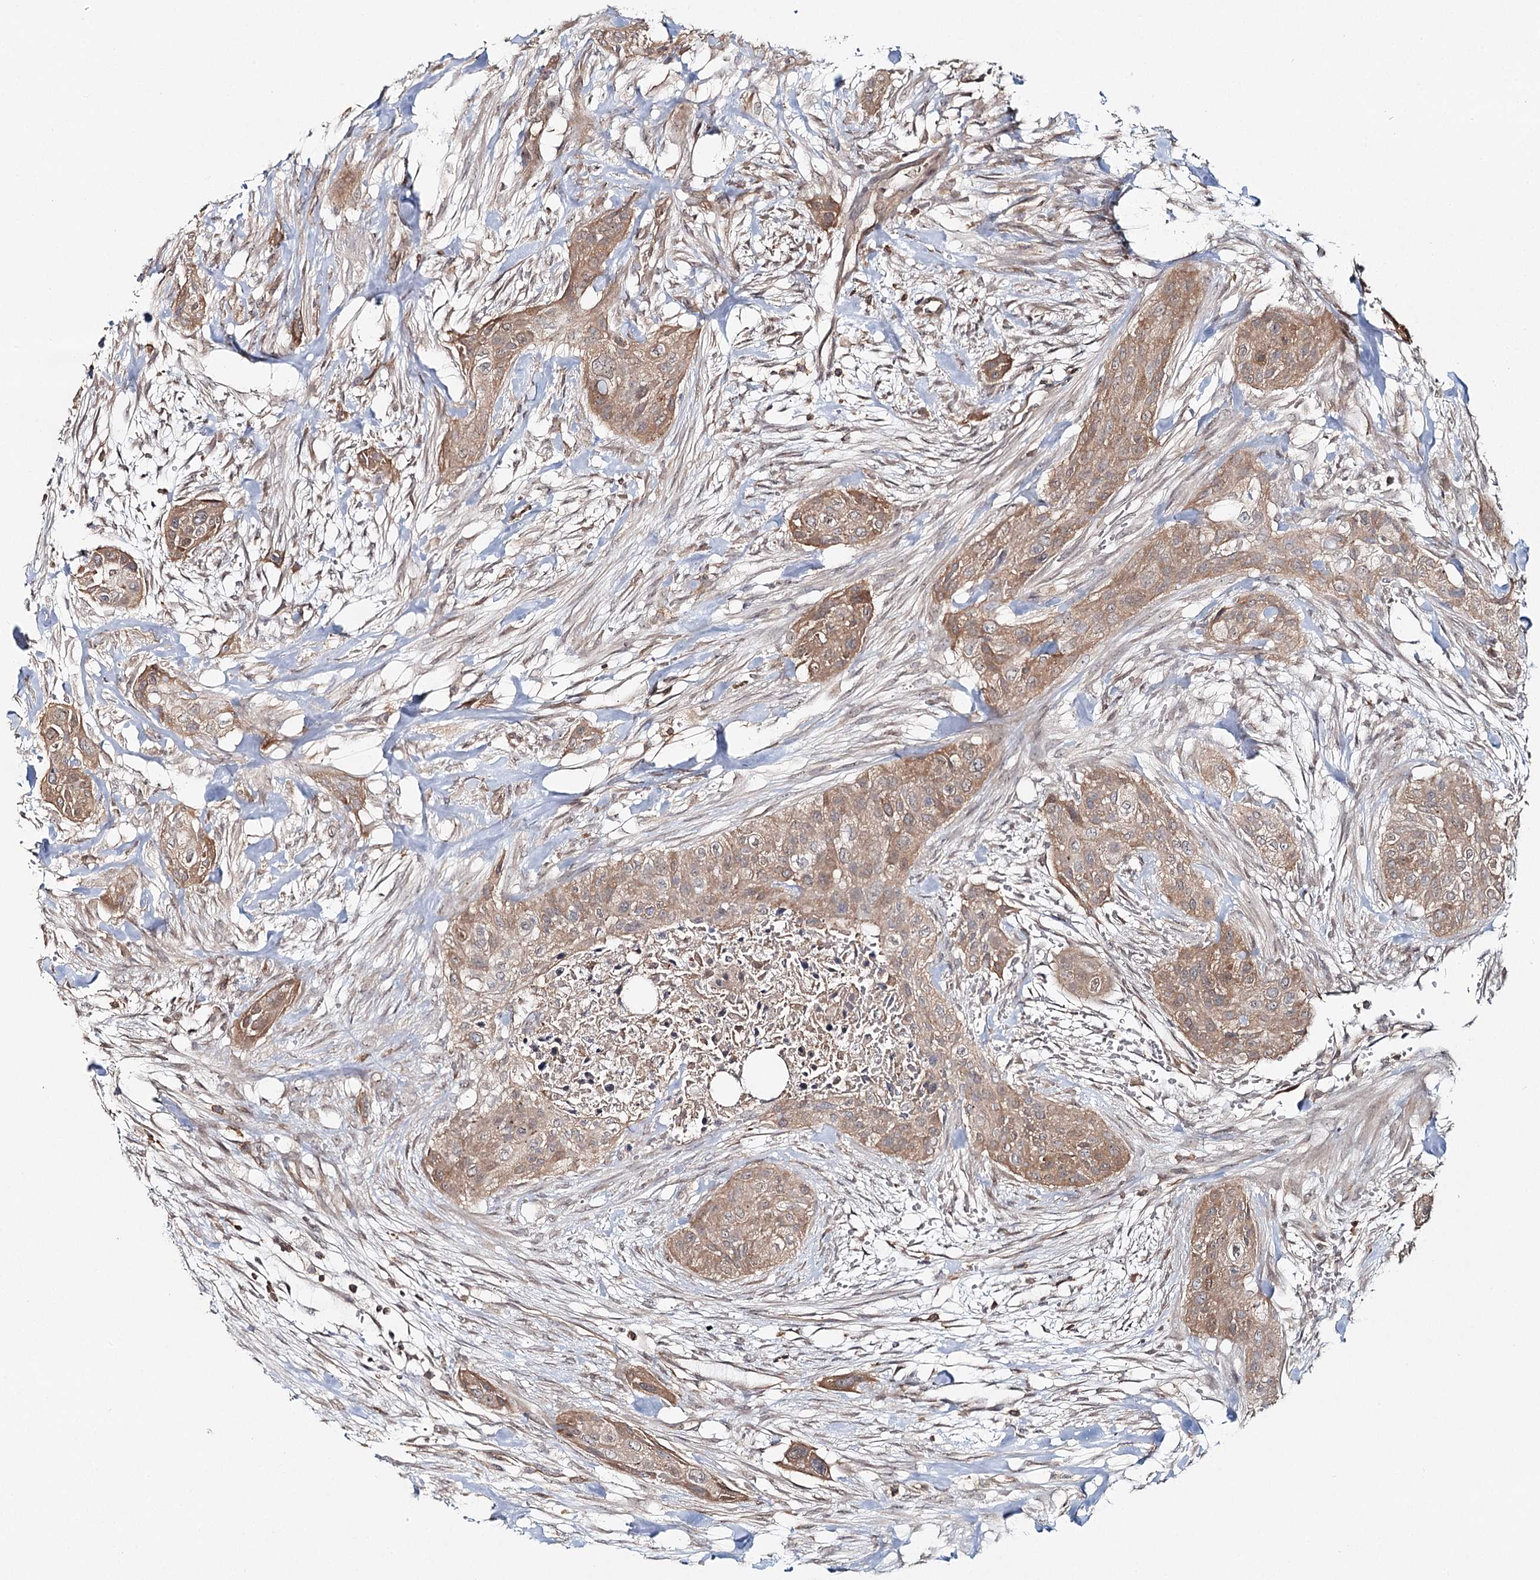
{"staining": {"intensity": "moderate", "quantity": ">75%", "location": "cytoplasmic/membranous"}, "tissue": "urothelial cancer", "cell_type": "Tumor cells", "image_type": "cancer", "snomed": [{"axis": "morphology", "description": "Urothelial carcinoma, High grade"}, {"axis": "topography", "description": "Urinary bladder"}], "caption": "The immunohistochemical stain shows moderate cytoplasmic/membranous expression in tumor cells of urothelial cancer tissue. The staining was performed using DAB to visualize the protein expression in brown, while the nuclei were stained in blue with hematoxylin (Magnification: 20x).", "gene": "FAM120B", "patient": {"sex": "male", "age": 35}}